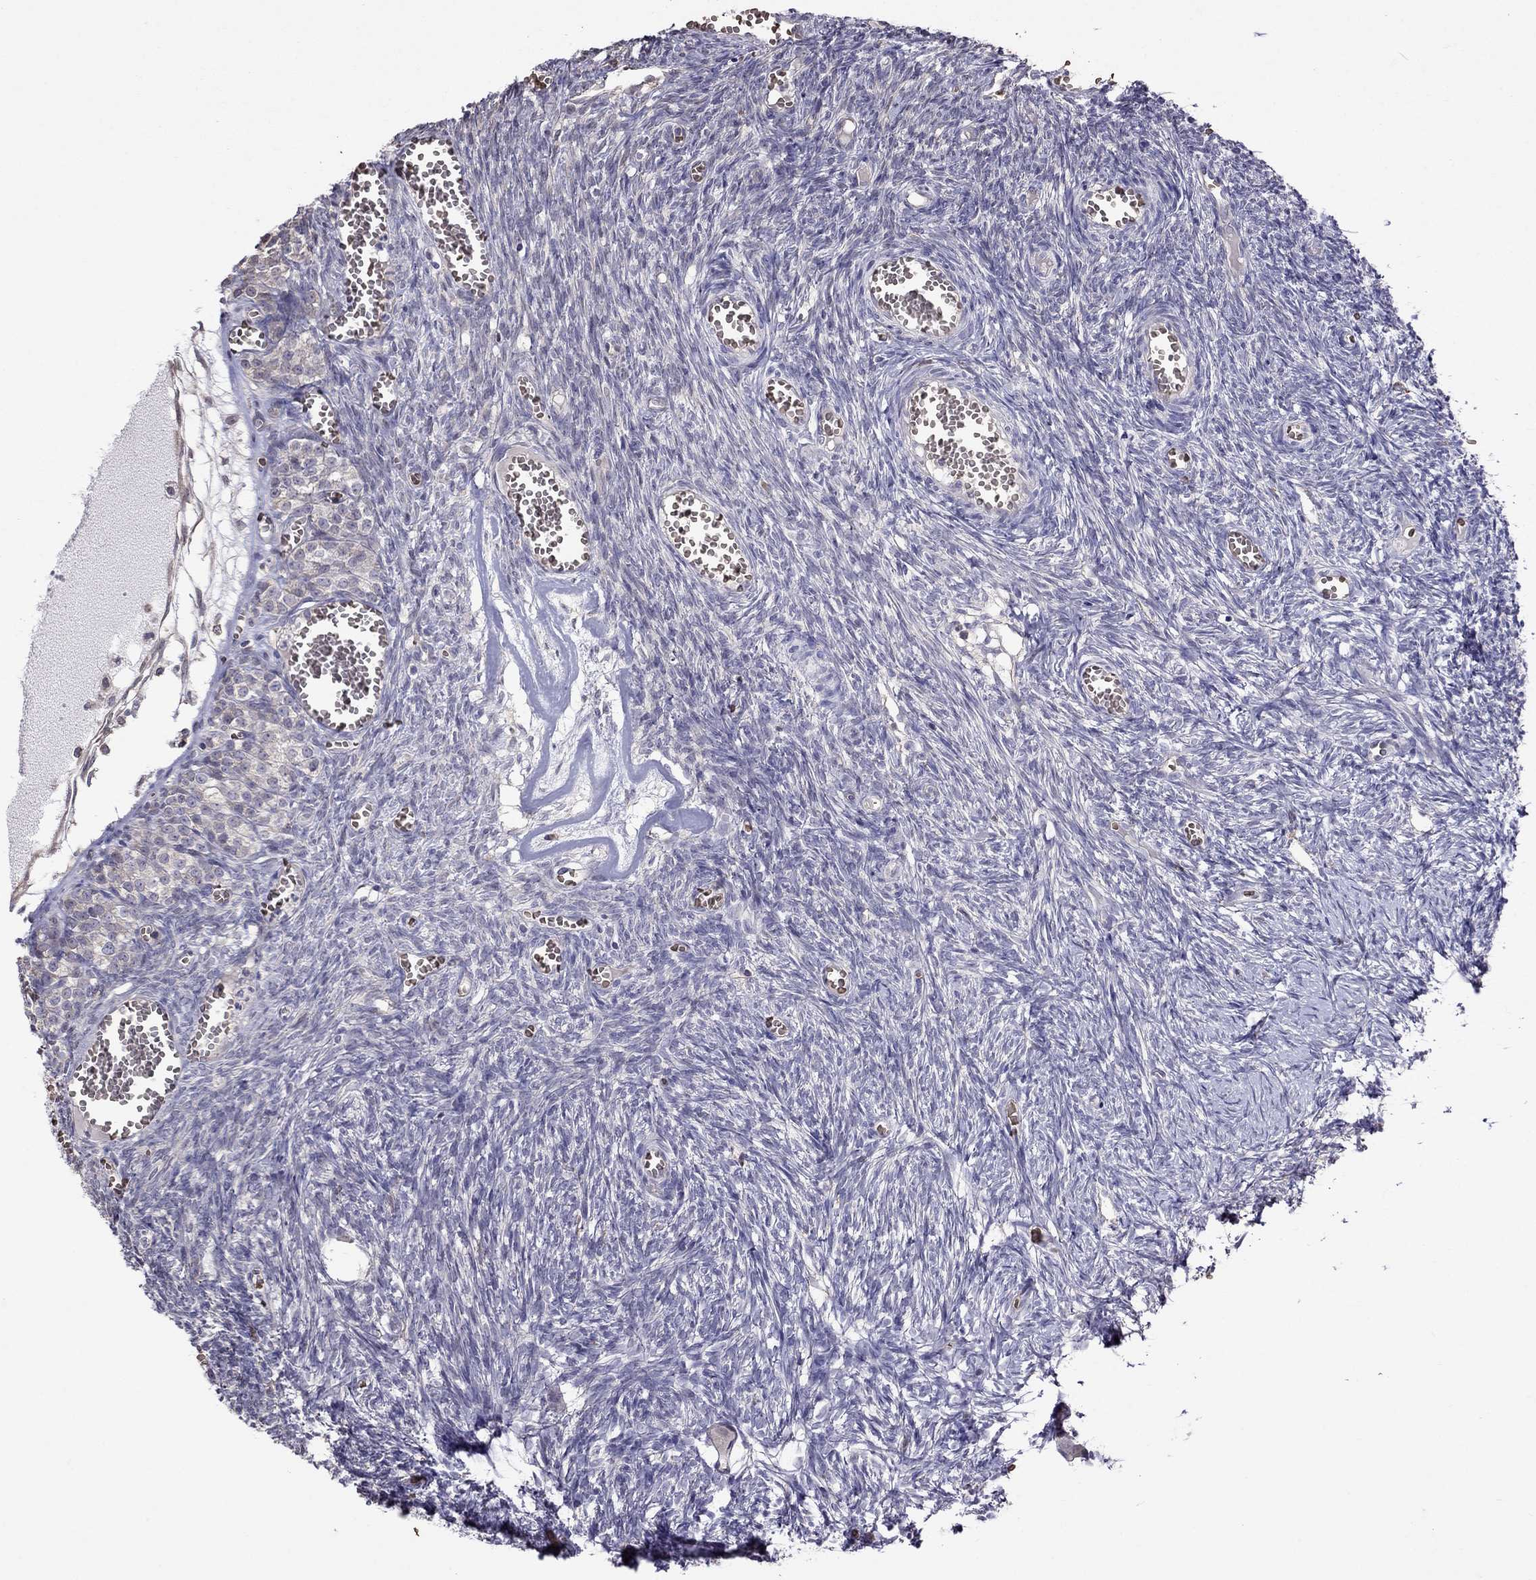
{"staining": {"intensity": "negative", "quantity": "none", "location": "none"}, "tissue": "ovary", "cell_type": "Follicle cells", "image_type": "normal", "snomed": [{"axis": "morphology", "description": "Normal tissue, NOS"}, {"axis": "topography", "description": "Ovary"}], "caption": "A histopathology image of ovary stained for a protein shows no brown staining in follicle cells. Nuclei are stained in blue.", "gene": "ADAM28", "patient": {"sex": "female", "age": 43}}